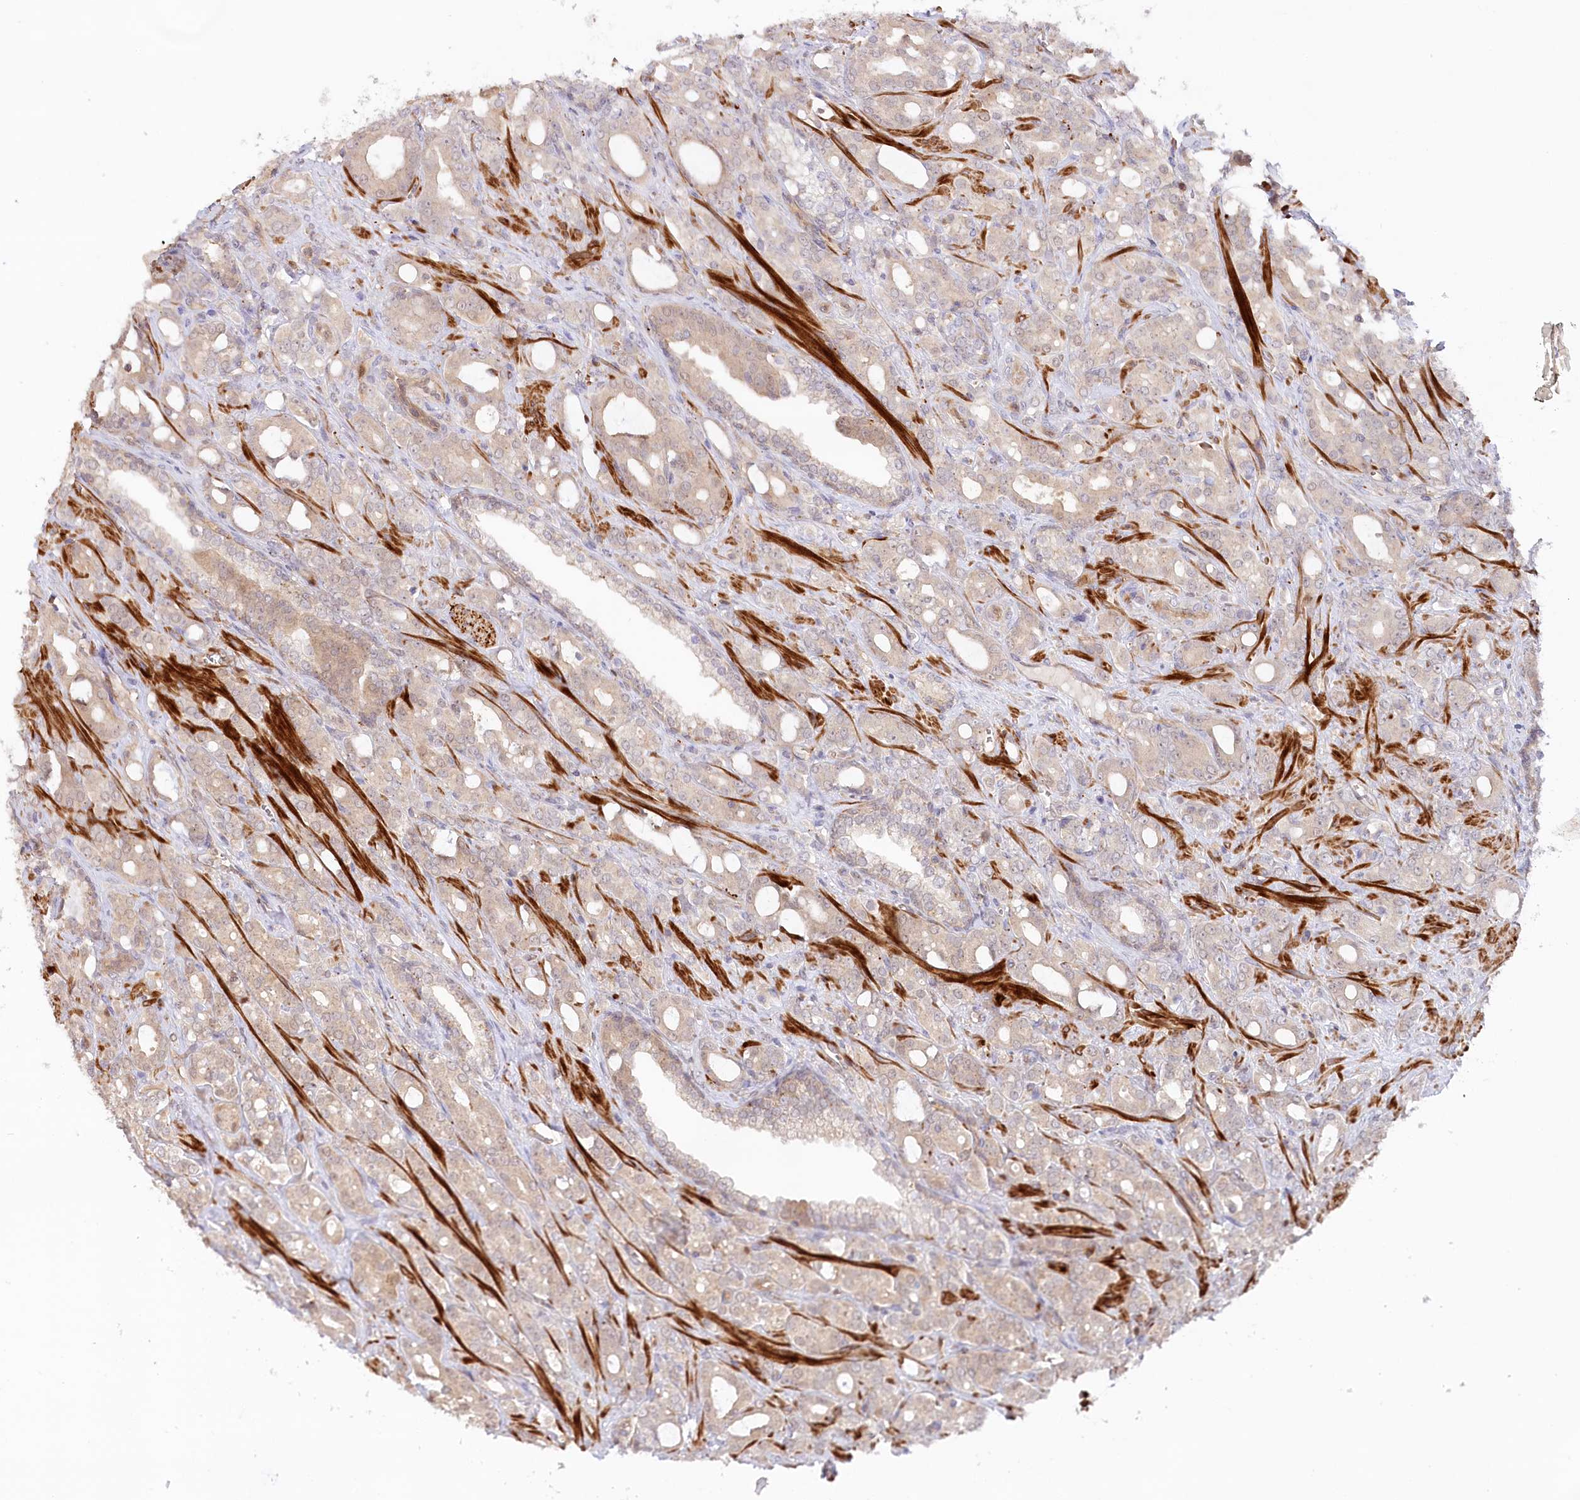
{"staining": {"intensity": "weak", "quantity": "25%-75%", "location": "cytoplasmic/membranous"}, "tissue": "prostate cancer", "cell_type": "Tumor cells", "image_type": "cancer", "snomed": [{"axis": "morphology", "description": "Adenocarcinoma, High grade"}, {"axis": "topography", "description": "Prostate"}], "caption": "Brown immunohistochemical staining in adenocarcinoma (high-grade) (prostate) reveals weak cytoplasmic/membranous expression in about 25%-75% of tumor cells.", "gene": "GBE1", "patient": {"sex": "male", "age": 72}}